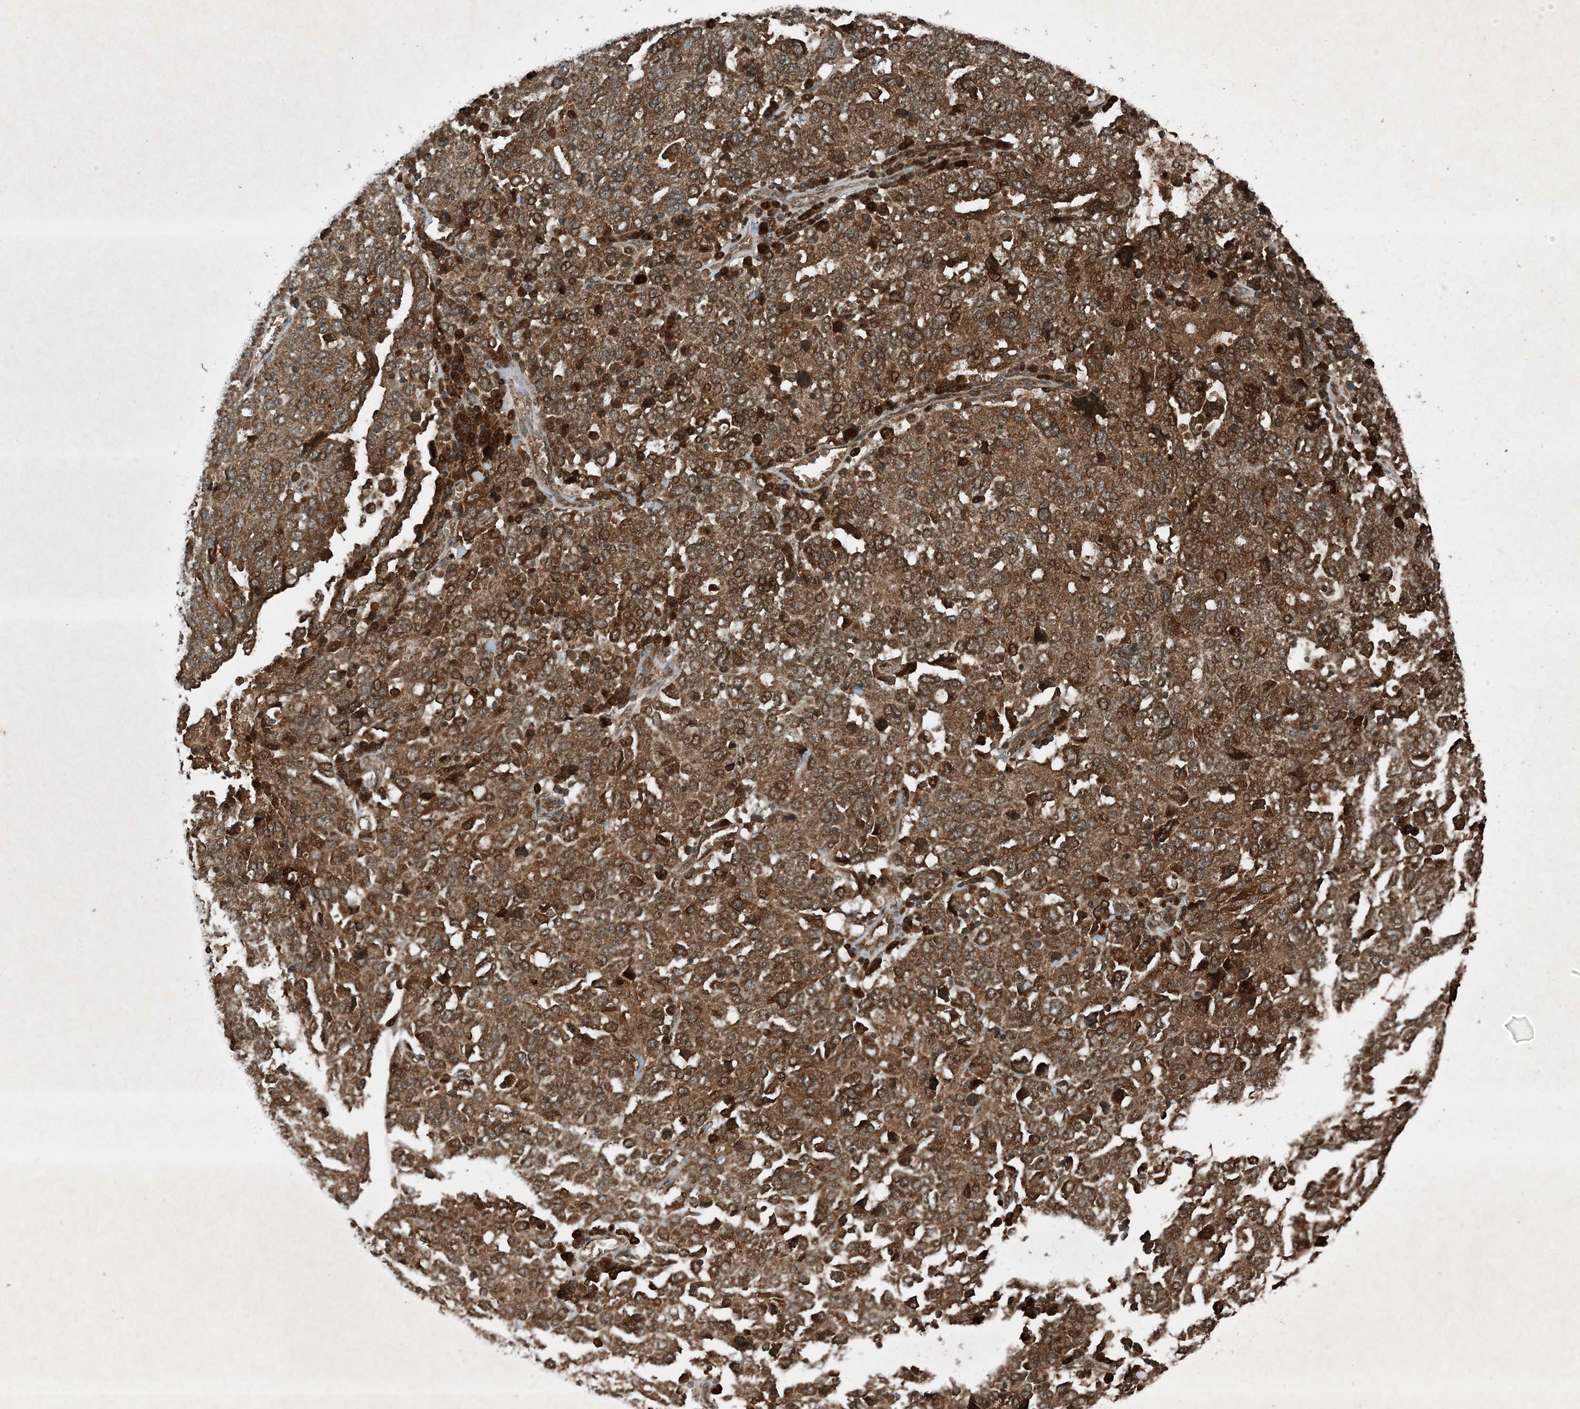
{"staining": {"intensity": "strong", "quantity": ">75%", "location": "cytoplasmic/membranous"}, "tissue": "ovarian cancer", "cell_type": "Tumor cells", "image_type": "cancer", "snomed": [{"axis": "morphology", "description": "Carcinoma, endometroid"}, {"axis": "topography", "description": "Ovary"}], "caption": "An IHC histopathology image of neoplastic tissue is shown. Protein staining in brown labels strong cytoplasmic/membranous positivity in endometroid carcinoma (ovarian) within tumor cells. (Brightfield microscopy of DAB IHC at high magnification).", "gene": "GNG5", "patient": {"sex": "female", "age": 62}}